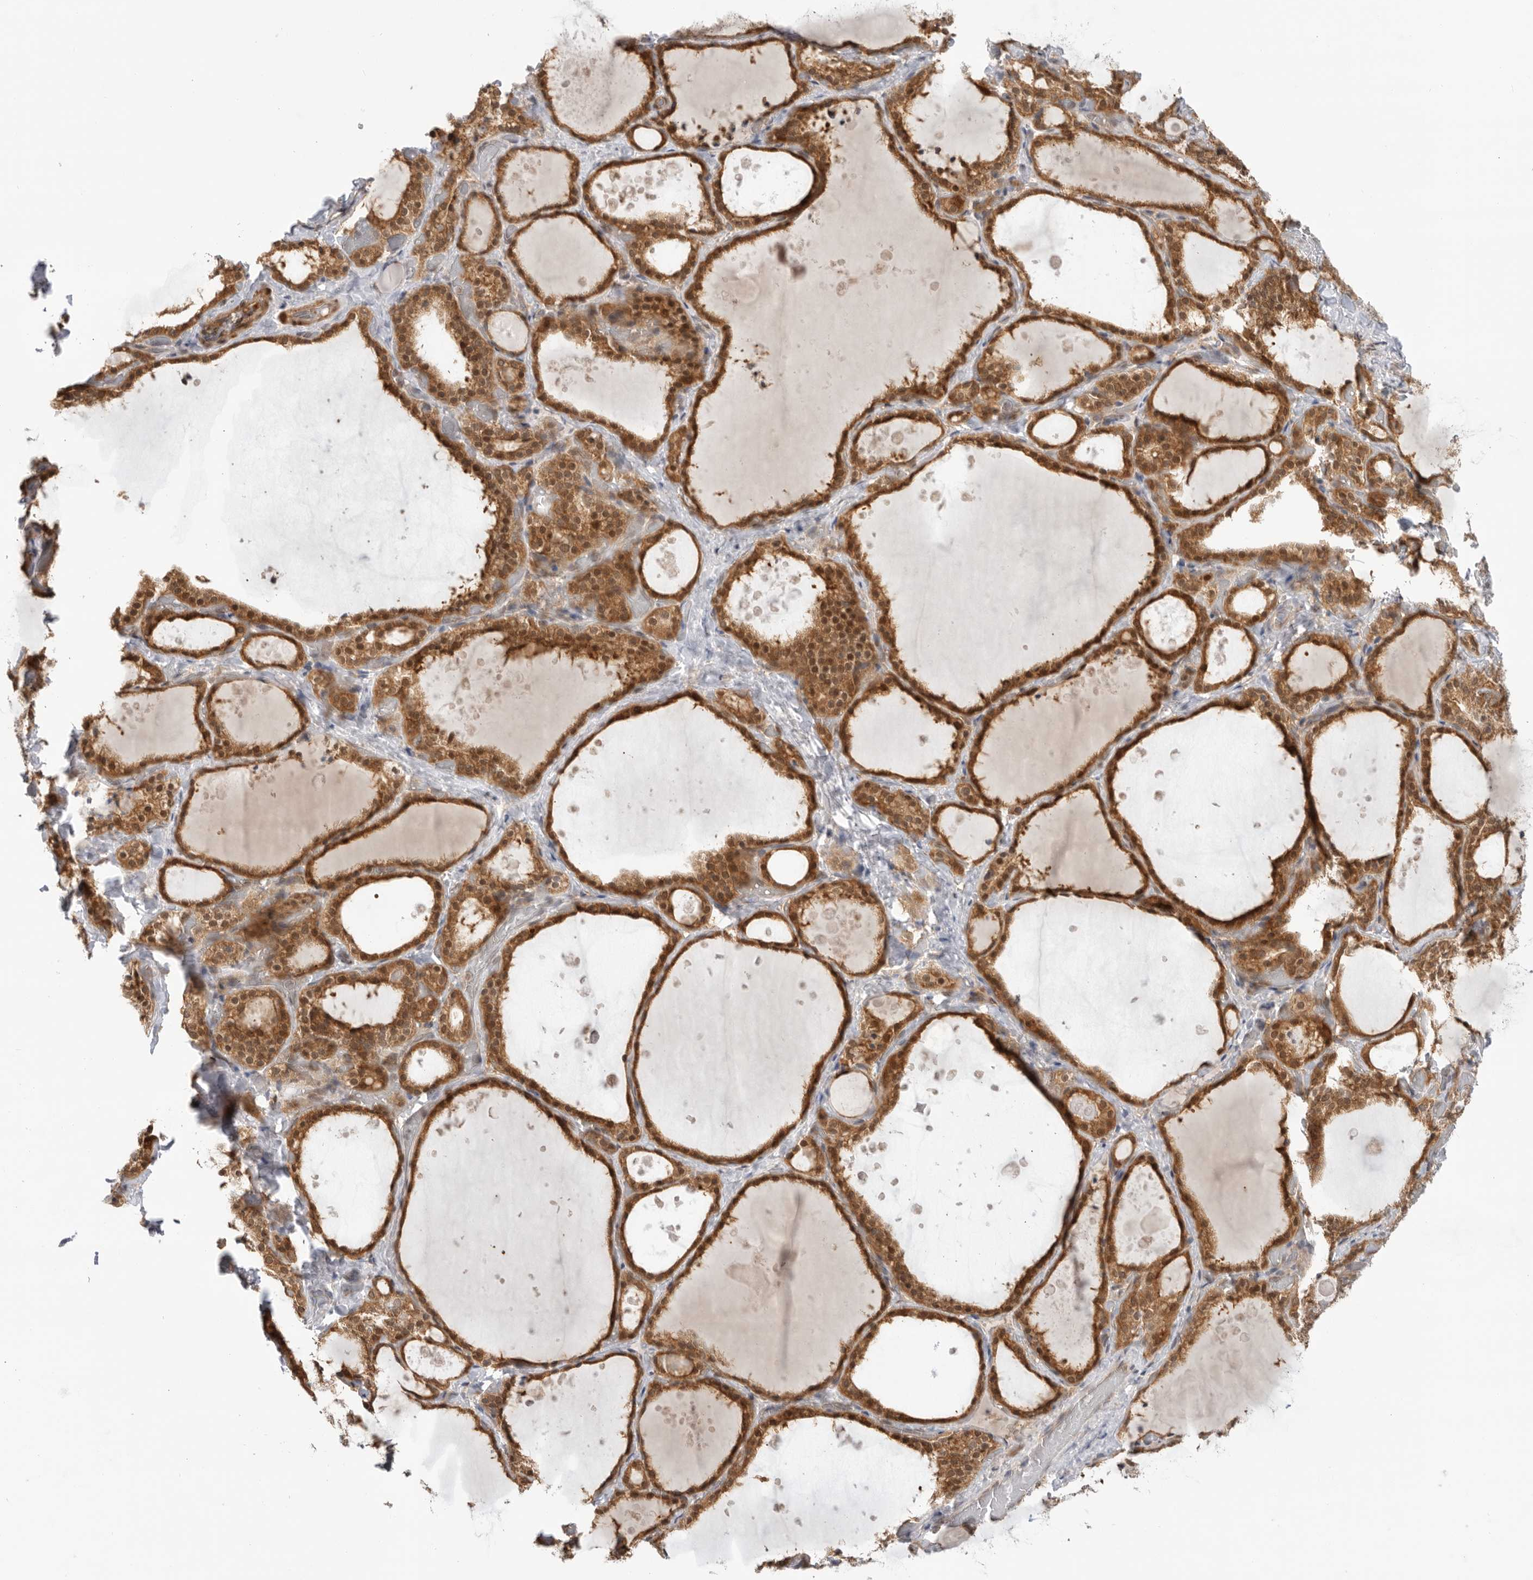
{"staining": {"intensity": "moderate", "quantity": ">75%", "location": "cytoplasmic/membranous,nuclear"}, "tissue": "thyroid gland", "cell_type": "Glandular cells", "image_type": "normal", "snomed": [{"axis": "morphology", "description": "Normal tissue, NOS"}, {"axis": "topography", "description": "Thyroid gland"}], "caption": "Unremarkable thyroid gland reveals moderate cytoplasmic/membranous,nuclear expression in about >75% of glandular cells, visualized by immunohistochemistry.", "gene": "DCAF8", "patient": {"sex": "female", "age": 44}}